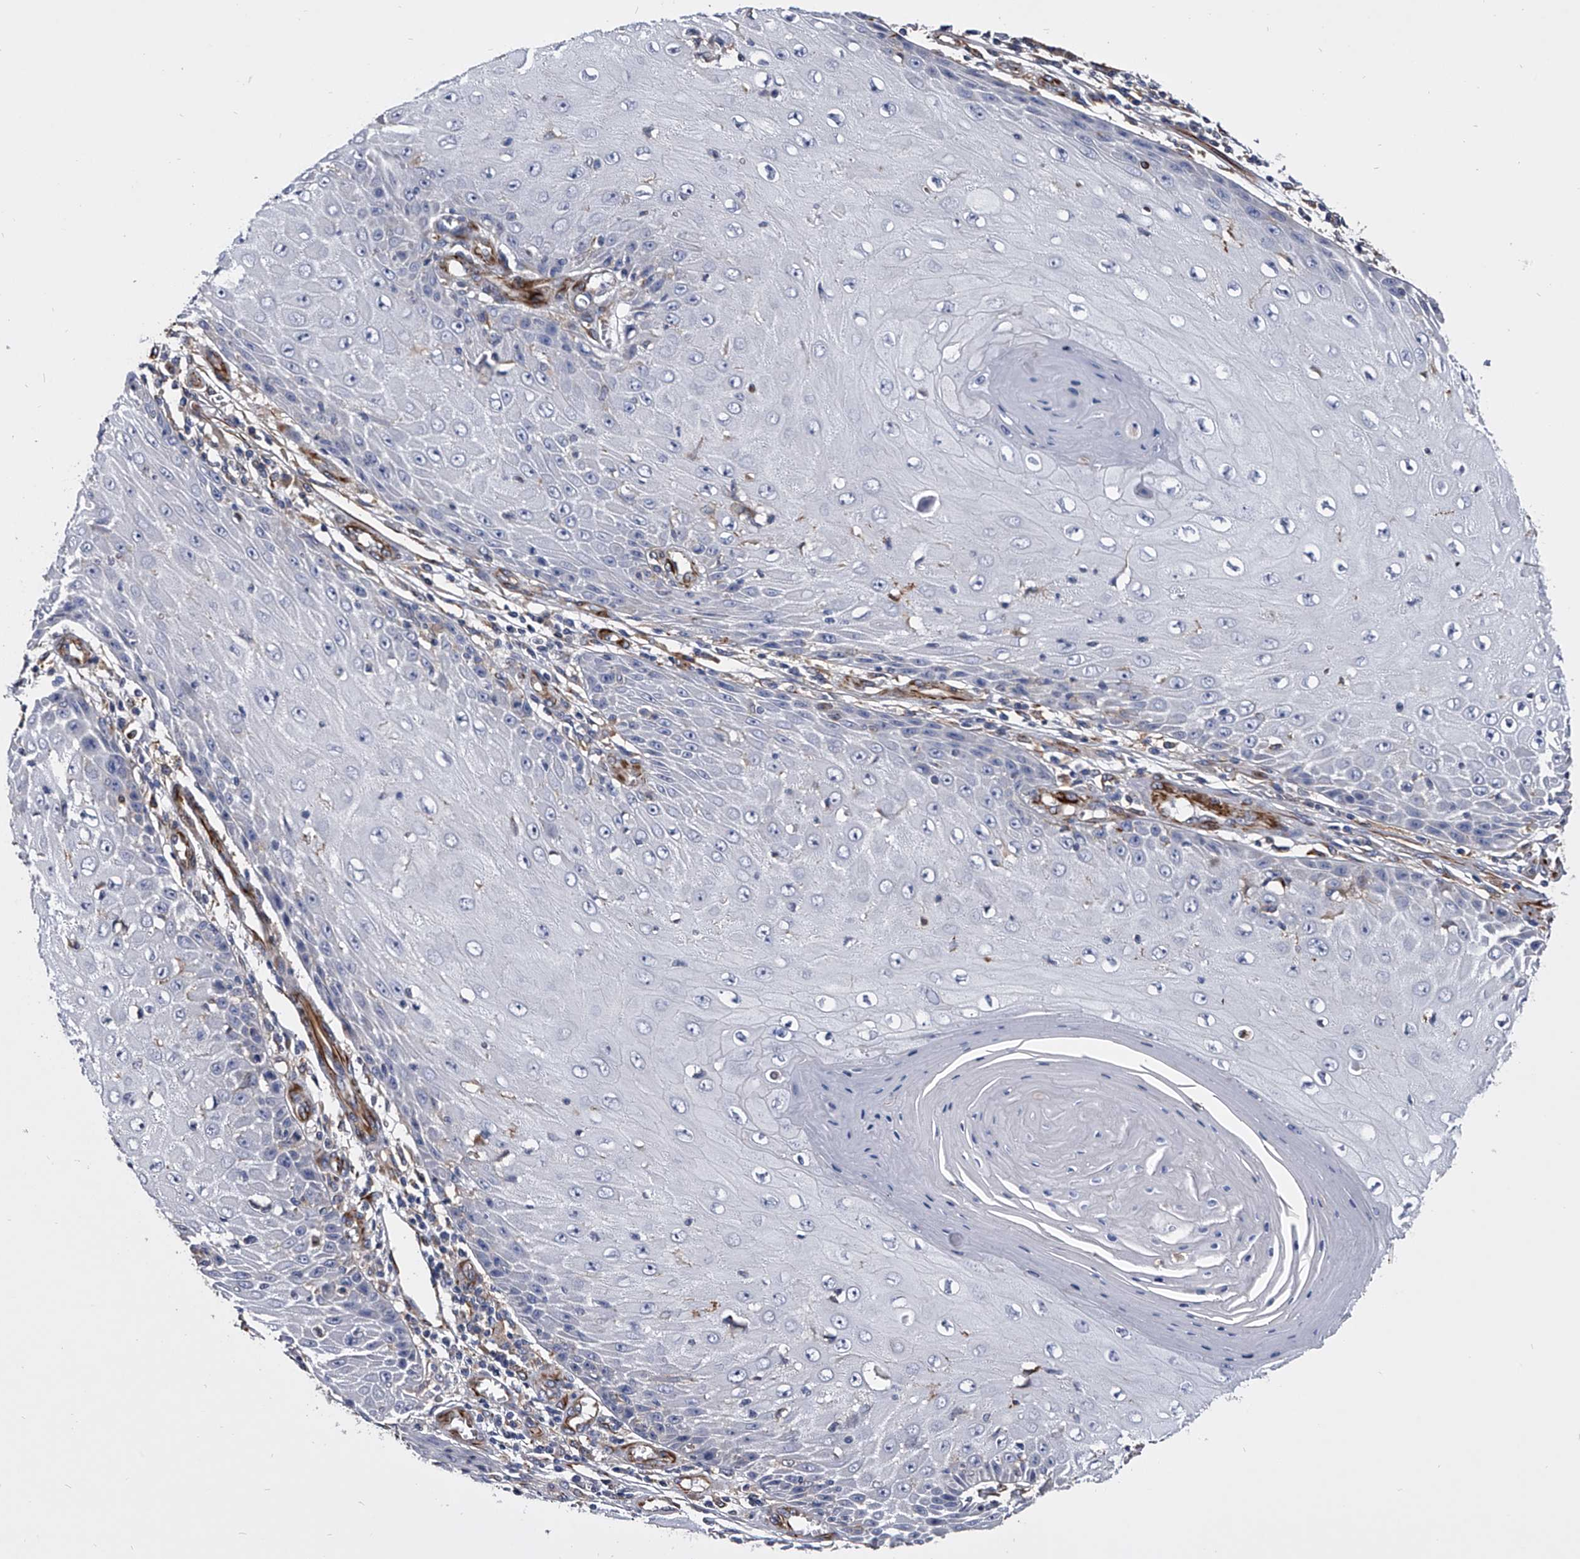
{"staining": {"intensity": "negative", "quantity": "none", "location": "none"}, "tissue": "skin cancer", "cell_type": "Tumor cells", "image_type": "cancer", "snomed": [{"axis": "morphology", "description": "Squamous cell carcinoma, NOS"}, {"axis": "topography", "description": "Skin"}], "caption": "Immunohistochemistry (IHC) histopathology image of skin cancer stained for a protein (brown), which exhibits no expression in tumor cells.", "gene": "EFCAB7", "patient": {"sex": "female", "age": 73}}